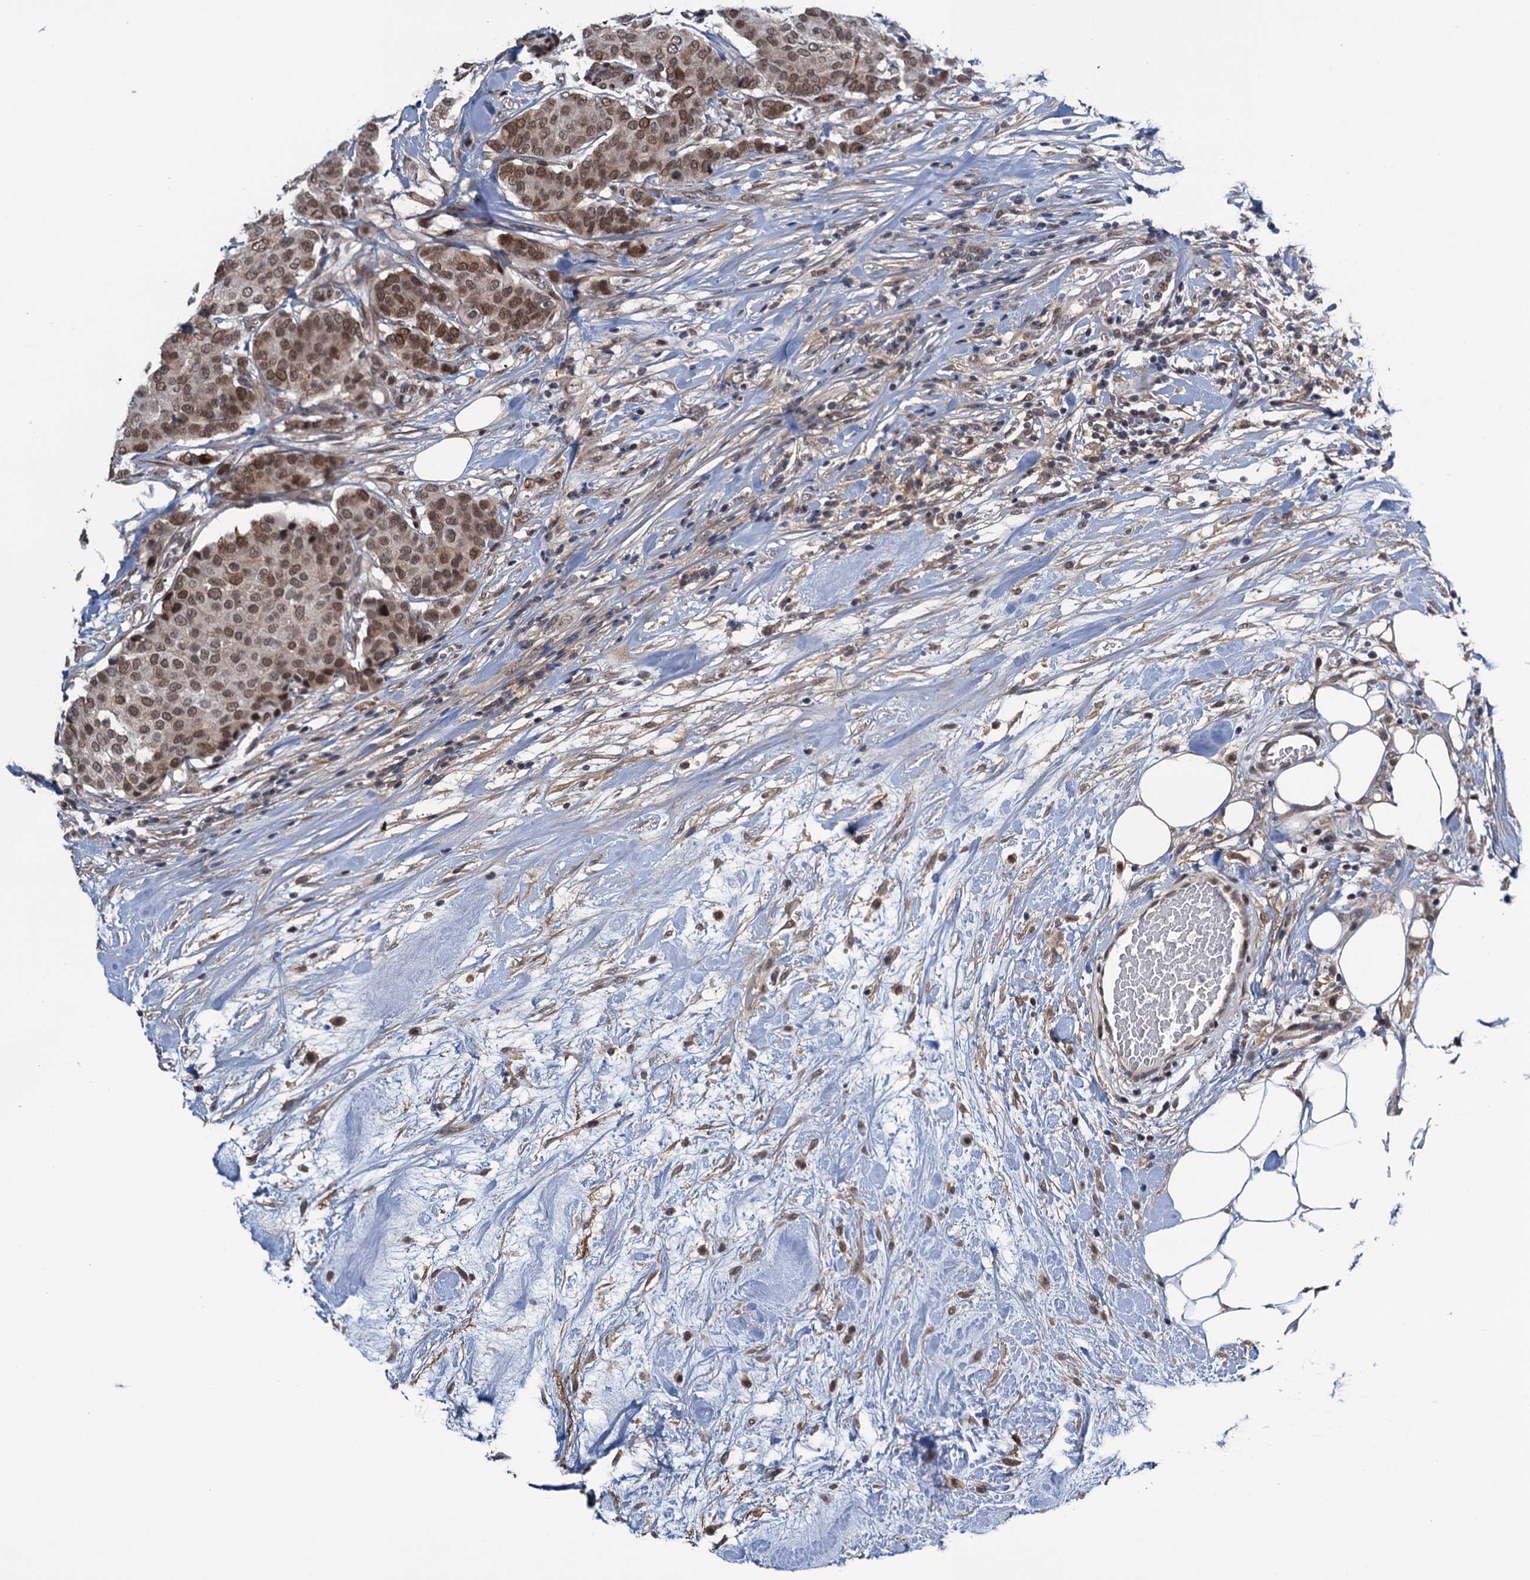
{"staining": {"intensity": "moderate", "quantity": ">75%", "location": "nuclear"}, "tissue": "breast cancer", "cell_type": "Tumor cells", "image_type": "cancer", "snomed": [{"axis": "morphology", "description": "Duct carcinoma"}, {"axis": "topography", "description": "Breast"}], "caption": "Immunohistochemical staining of breast cancer demonstrates medium levels of moderate nuclear protein staining in approximately >75% of tumor cells.", "gene": "SAE1", "patient": {"sex": "female", "age": 75}}